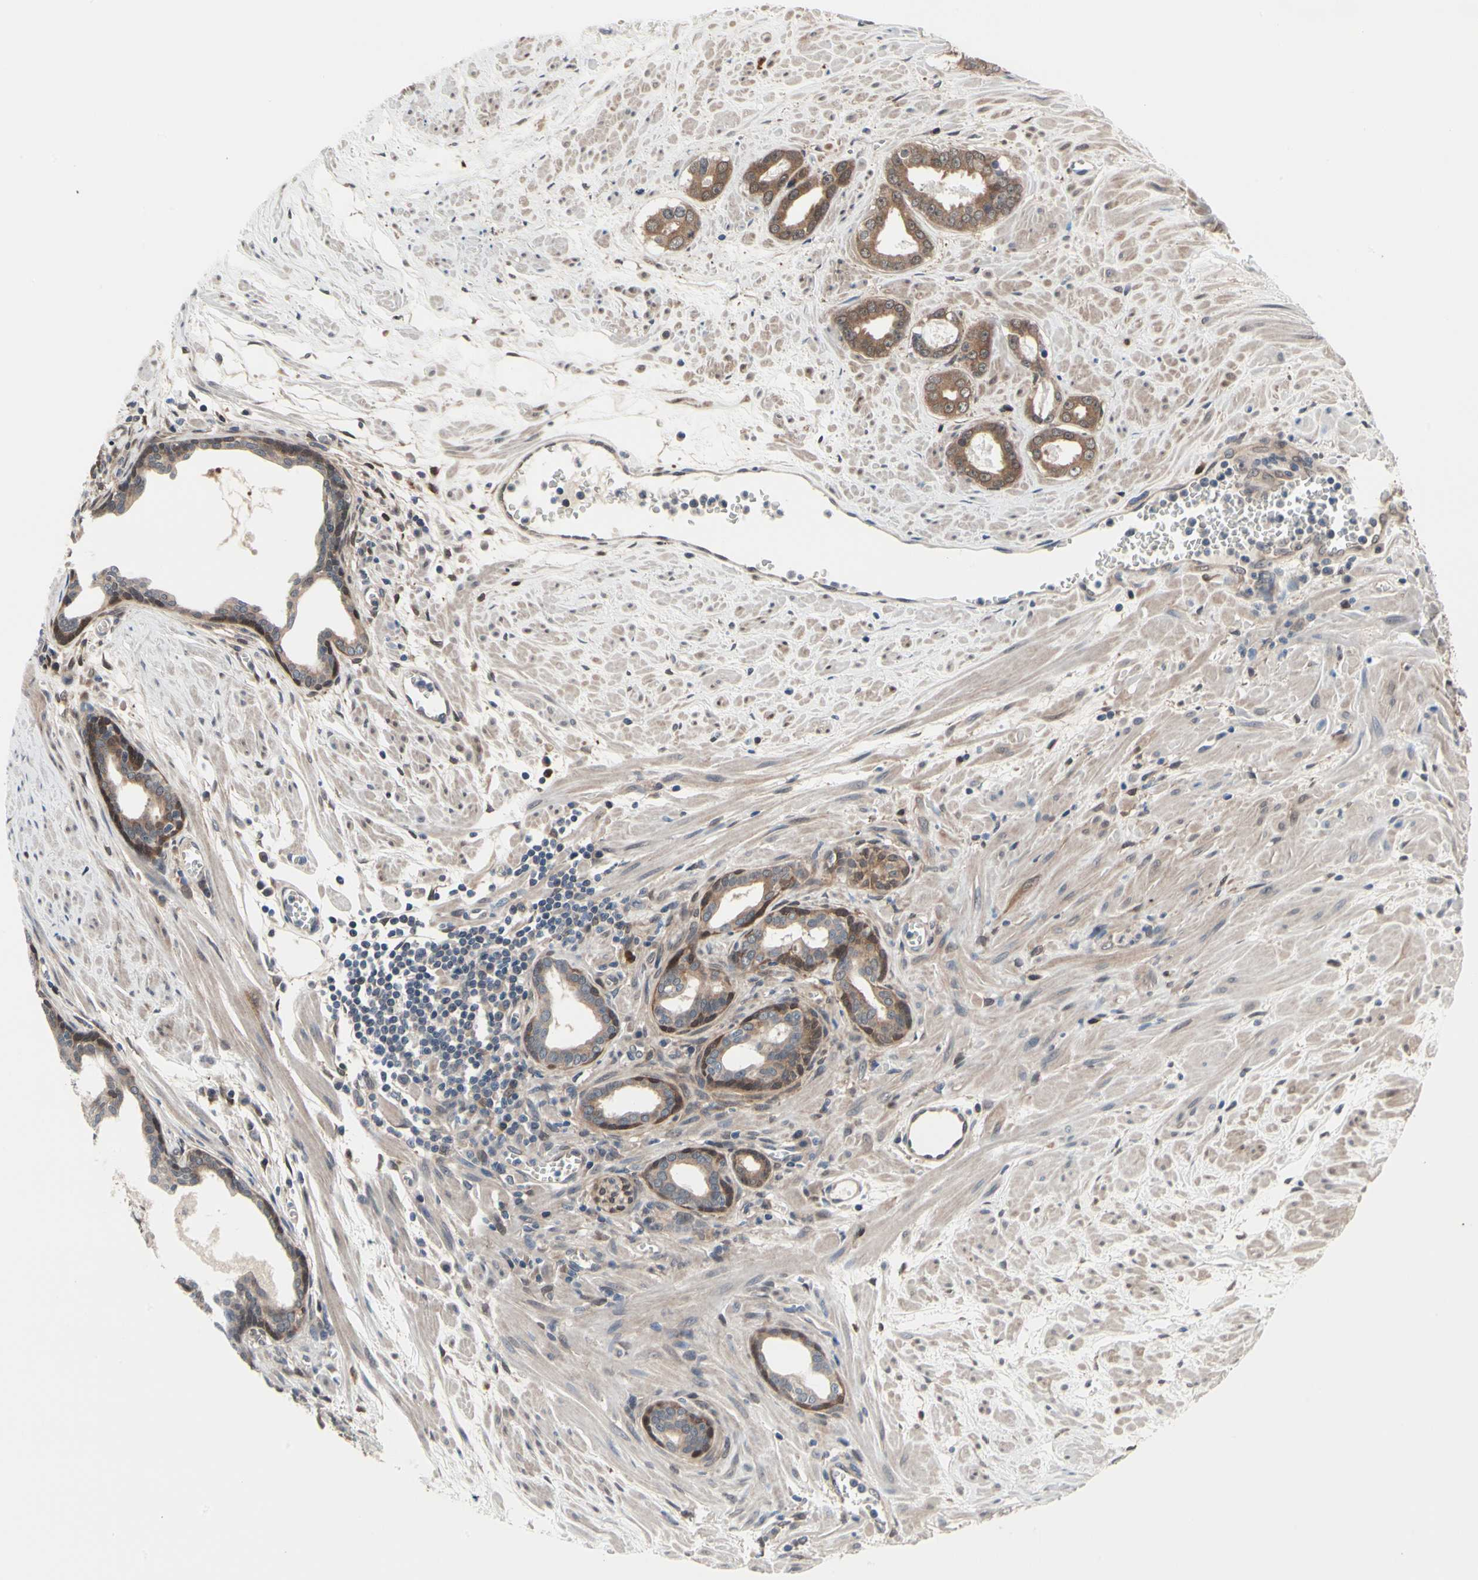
{"staining": {"intensity": "moderate", "quantity": ">75%", "location": "cytoplasmic/membranous,nuclear"}, "tissue": "prostate cancer", "cell_type": "Tumor cells", "image_type": "cancer", "snomed": [{"axis": "morphology", "description": "Adenocarcinoma, Low grade"}, {"axis": "topography", "description": "Prostate"}], "caption": "Immunohistochemical staining of prostate adenocarcinoma (low-grade) demonstrates moderate cytoplasmic/membranous and nuclear protein staining in approximately >75% of tumor cells. (IHC, brightfield microscopy, high magnification).", "gene": "PRDX6", "patient": {"sex": "male", "age": 57}}